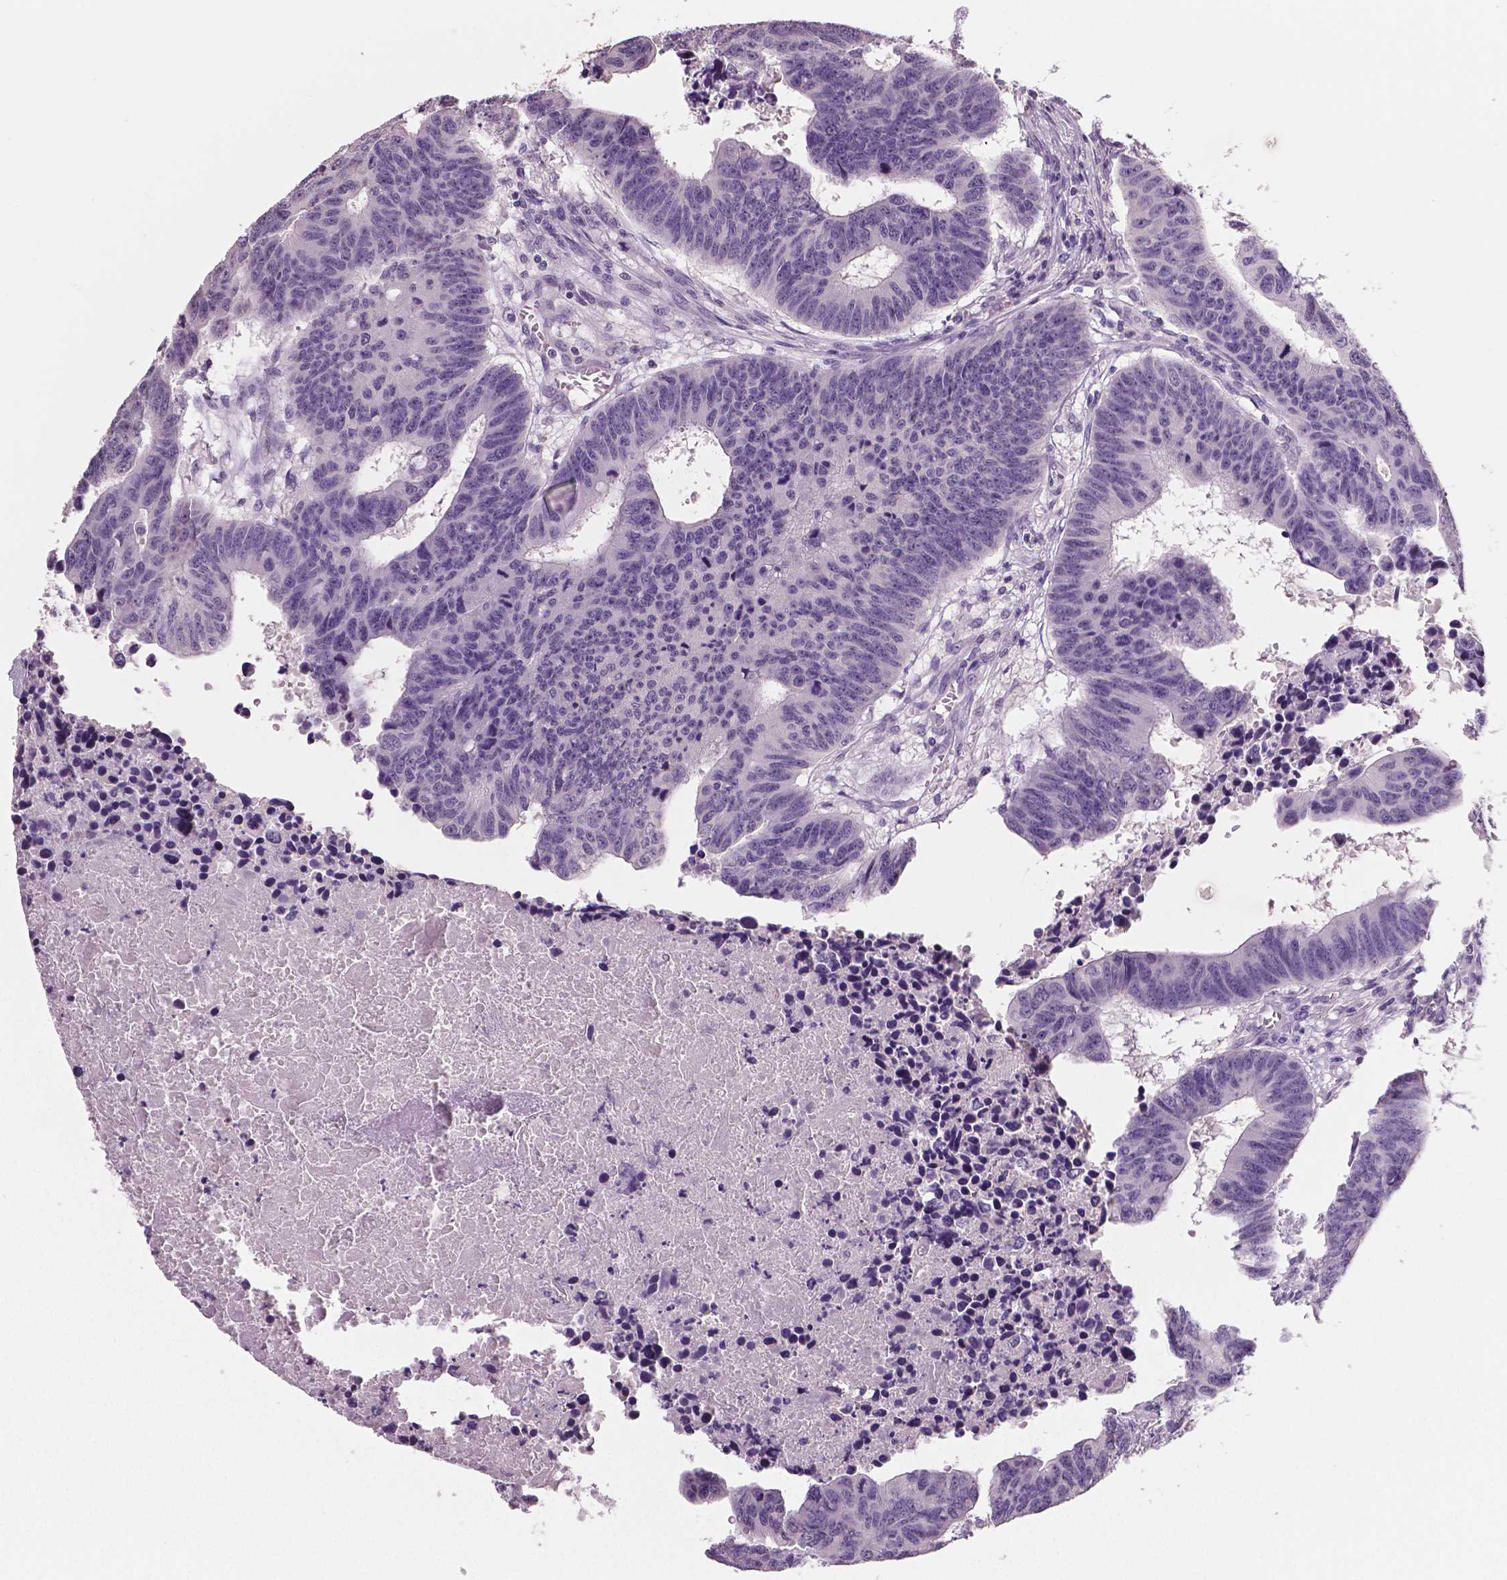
{"staining": {"intensity": "negative", "quantity": "none", "location": "none"}, "tissue": "colorectal cancer", "cell_type": "Tumor cells", "image_type": "cancer", "snomed": [{"axis": "morphology", "description": "Adenocarcinoma, NOS"}, {"axis": "topography", "description": "Rectum"}], "caption": "This is an IHC micrograph of human colorectal adenocarcinoma. There is no staining in tumor cells.", "gene": "NECAB1", "patient": {"sex": "female", "age": 85}}